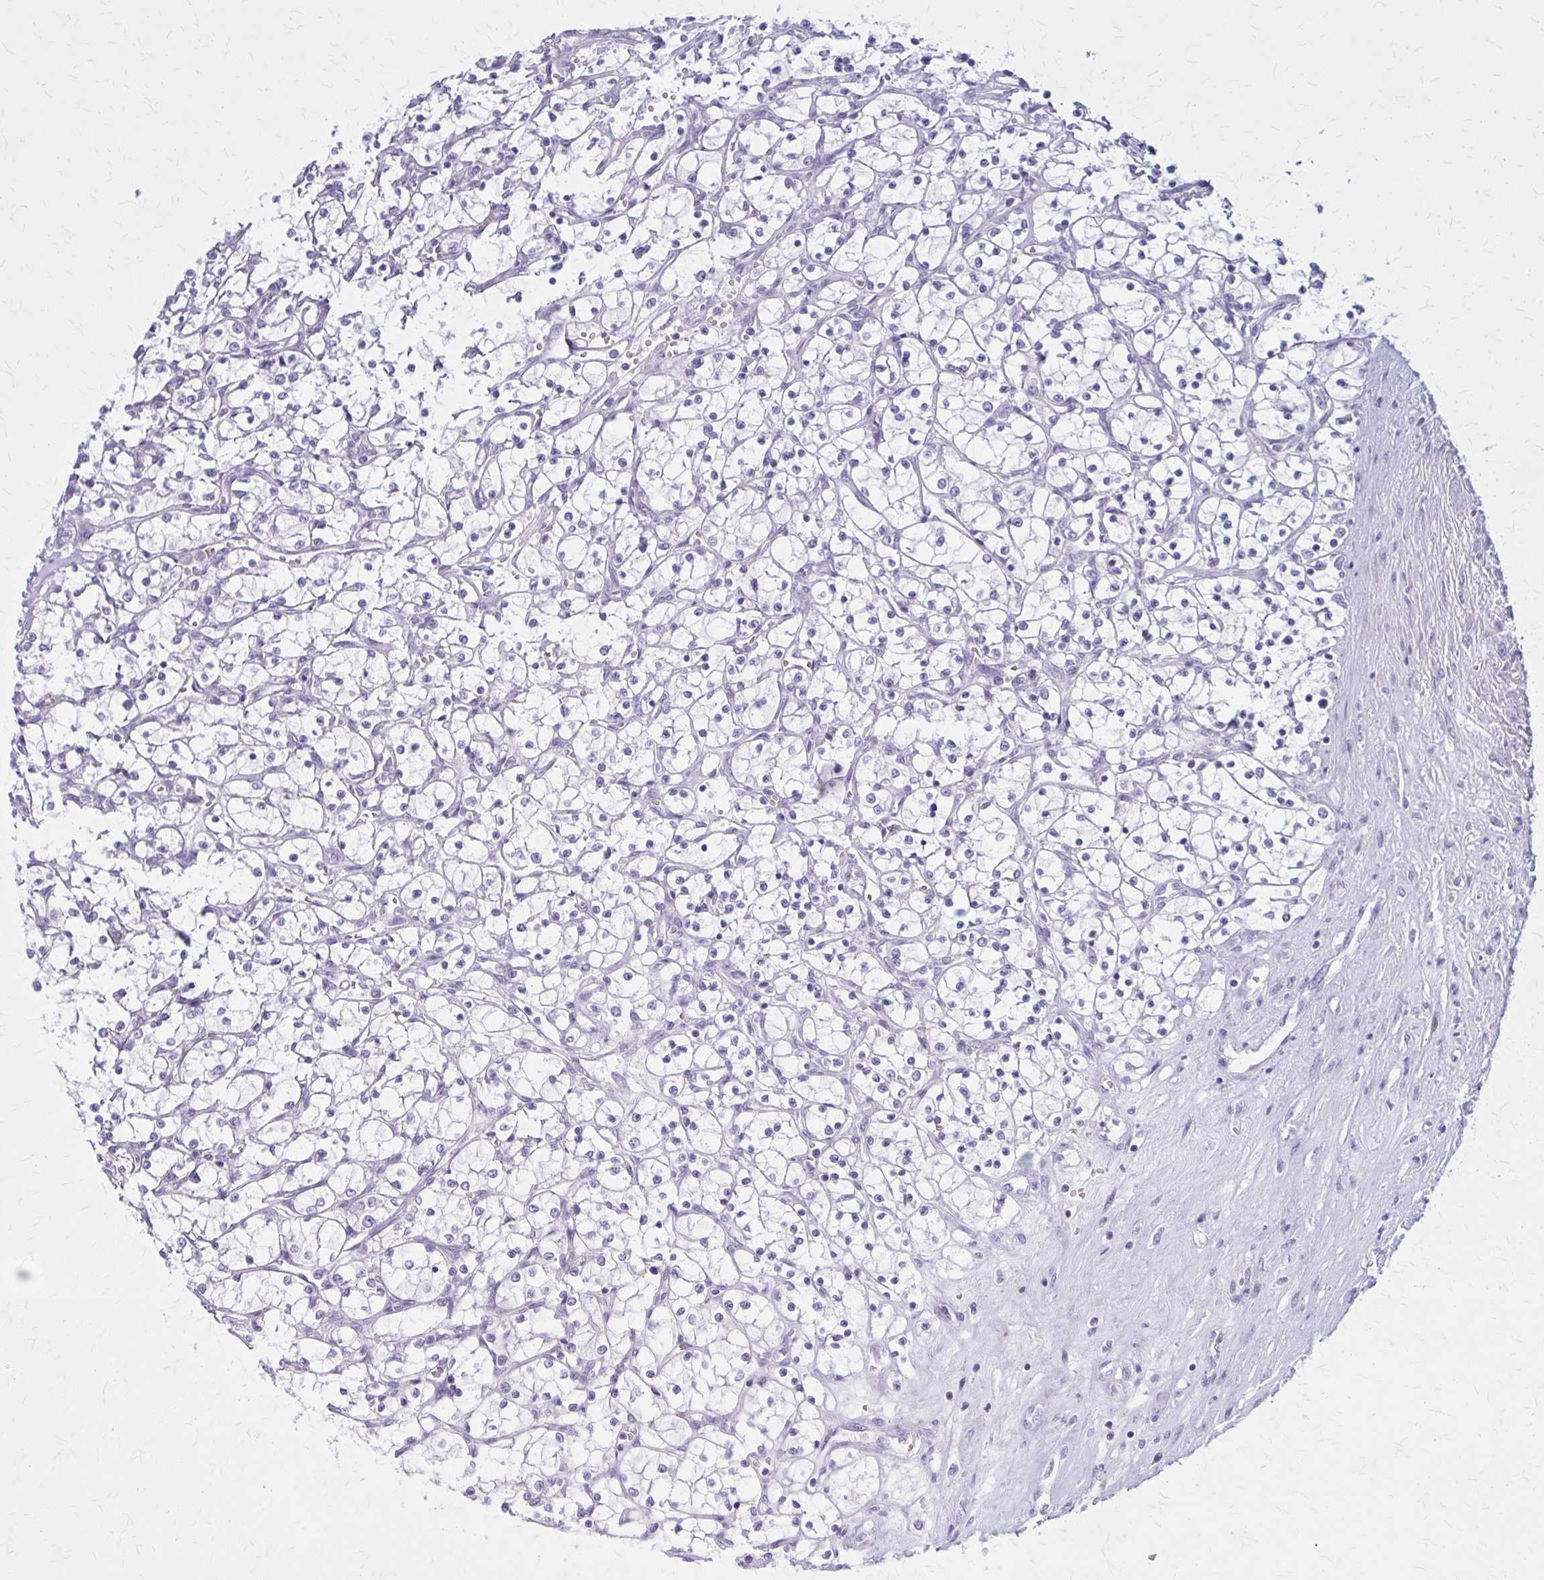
{"staining": {"intensity": "negative", "quantity": "none", "location": "none"}, "tissue": "renal cancer", "cell_type": "Tumor cells", "image_type": "cancer", "snomed": [{"axis": "morphology", "description": "Adenocarcinoma, NOS"}, {"axis": "topography", "description": "Kidney"}], "caption": "Immunohistochemistry (IHC) histopathology image of human adenocarcinoma (renal) stained for a protein (brown), which displays no staining in tumor cells.", "gene": "PITPNM1", "patient": {"sex": "female", "age": 69}}